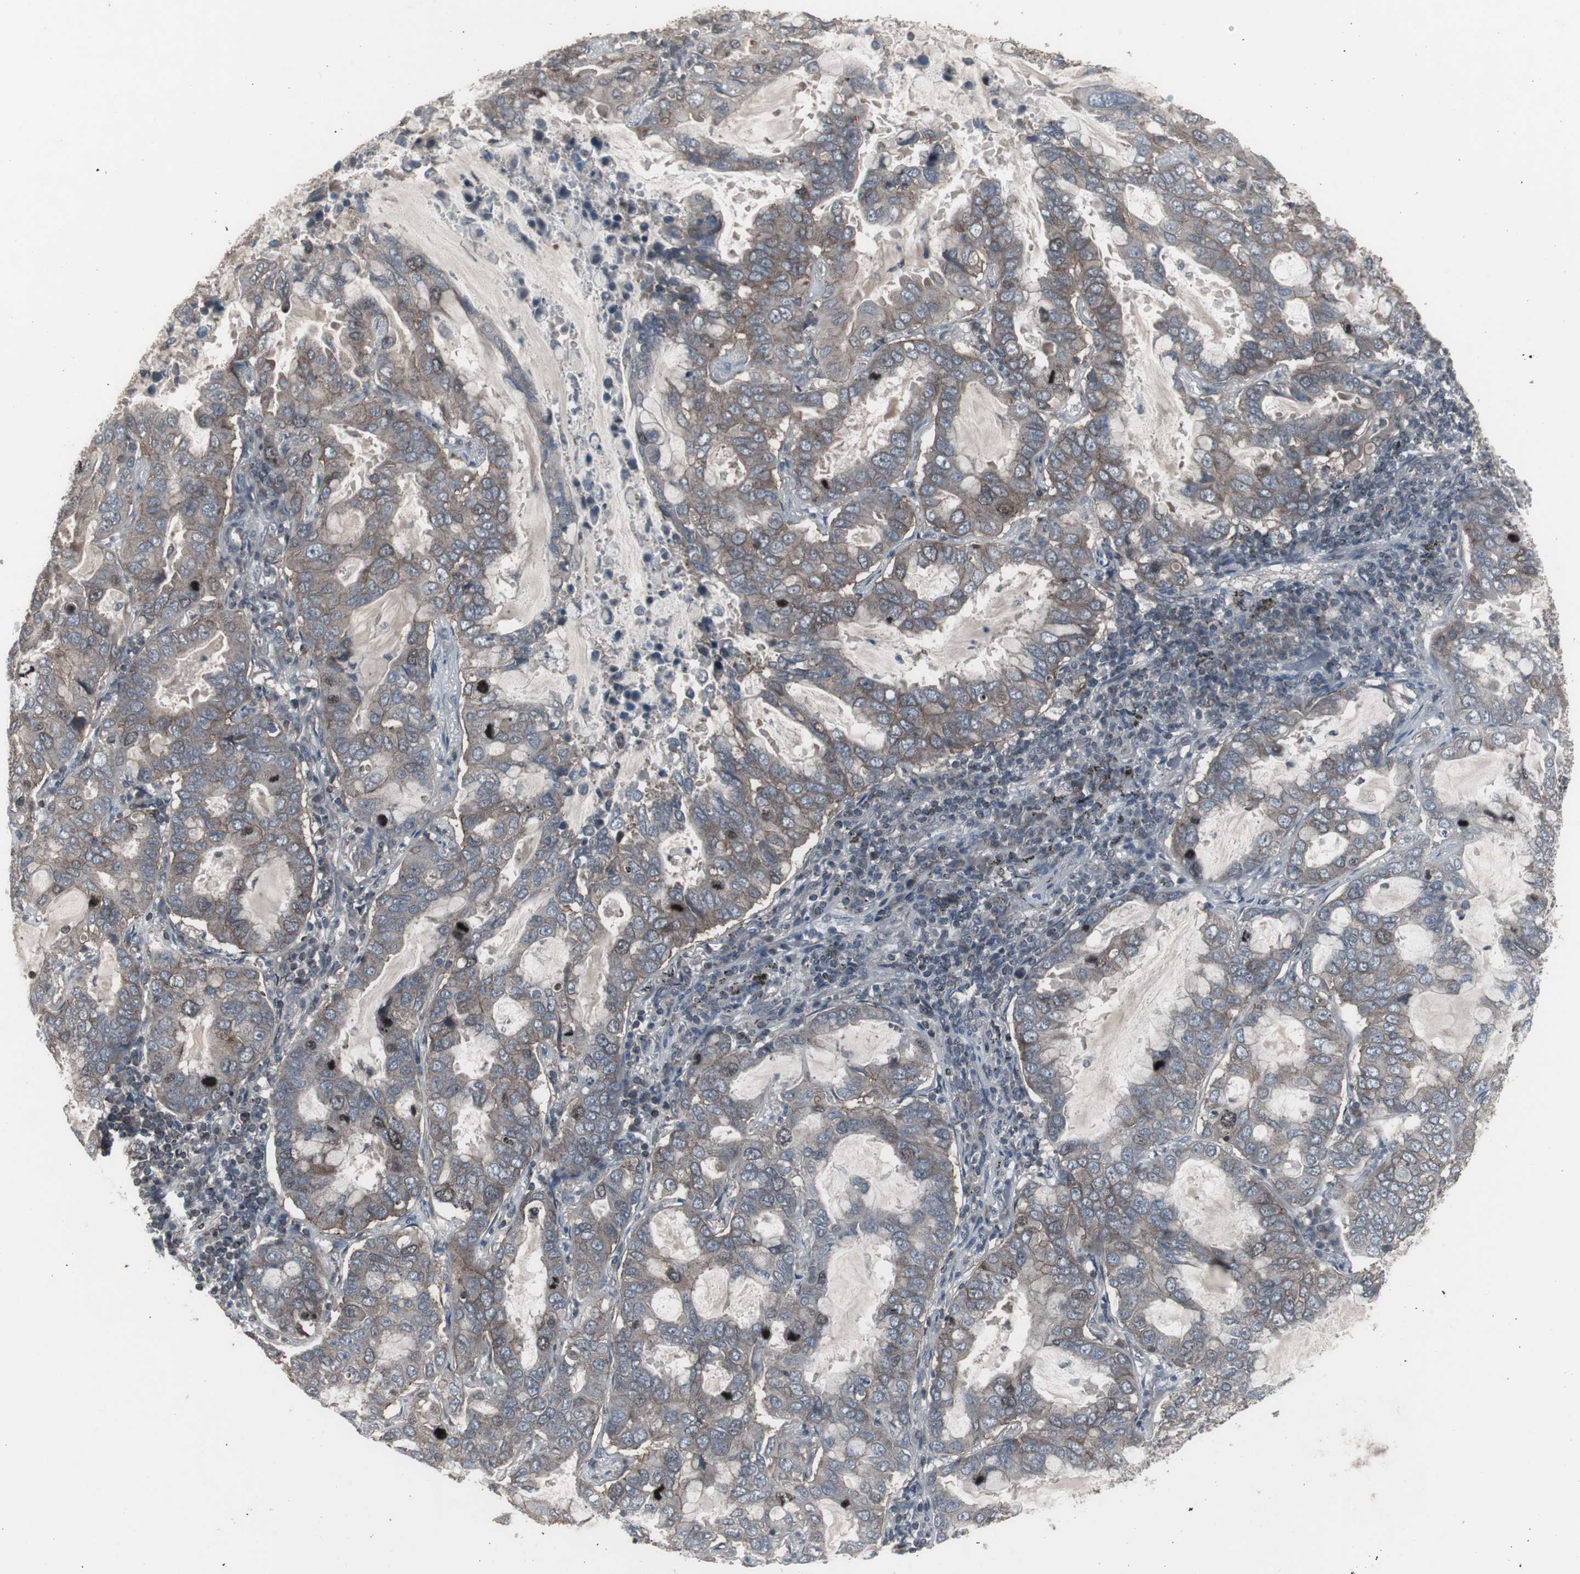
{"staining": {"intensity": "weak", "quantity": "25%-75%", "location": "cytoplasmic/membranous"}, "tissue": "lung cancer", "cell_type": "Tumor cells", "image_type": "cancer", "snomed": [{"axis": "morphology", "description": "Adenocarcinoma, NOS"}, {"axis": "topography", "description": "Lung"}], "caption": "A micrograph showing weak cytoplasmic/membranous expression in about 25%-75% of tumor cells in lung adenocarcinoma, as visualized by brown immunohistochemical staining.", "gene": "SSTR2", "patient": {"sex": "male", "age": 64}}